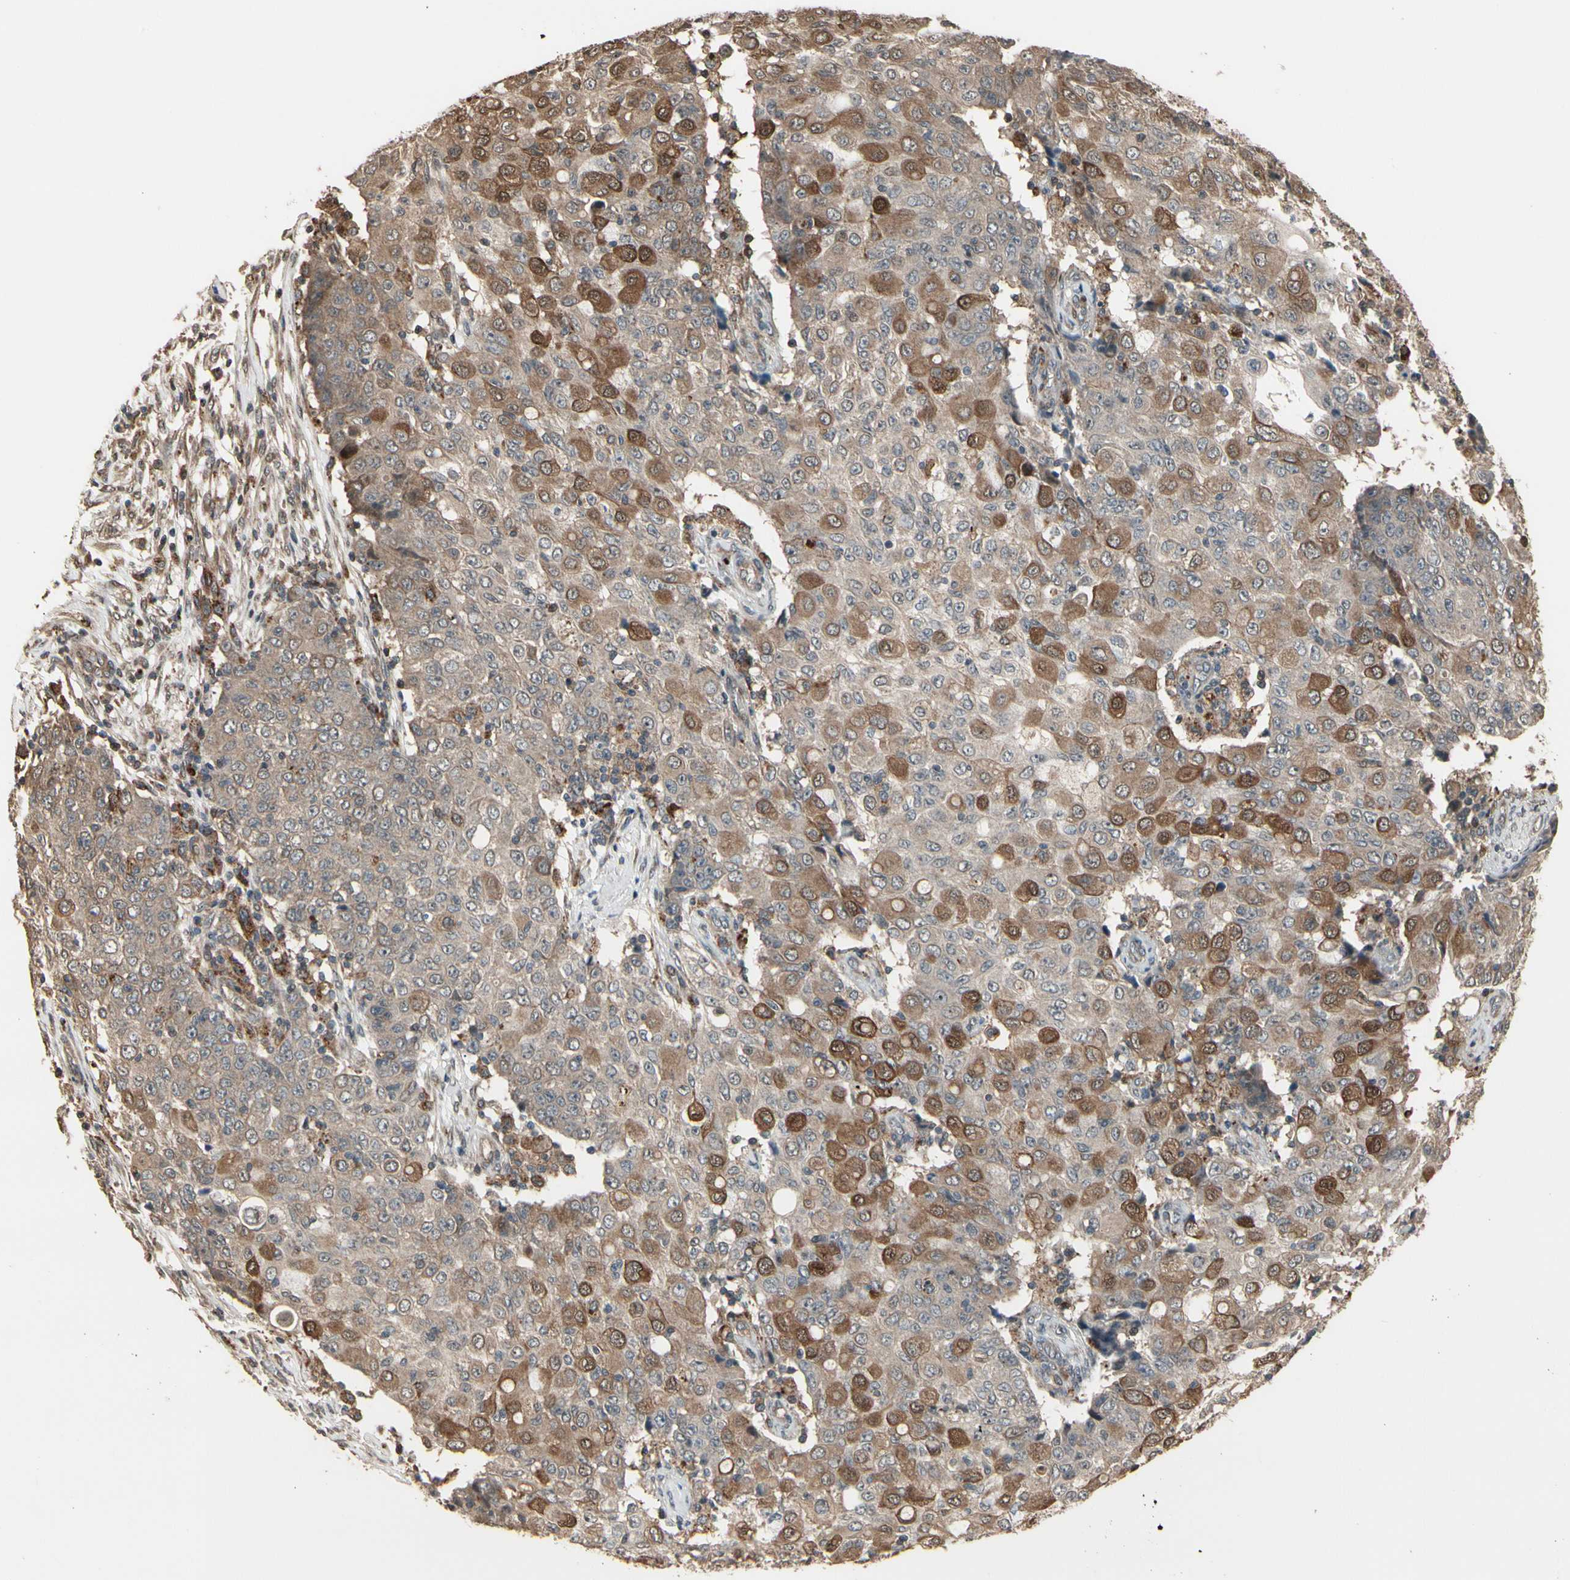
{"staining": {"intensity": "strong", "quantity": "<25%", "location": "cytoplasmic/membranous,nuclear"}, "tissue": "ovarian cancer", "cell_type": "Tumor cells", "image_type": "cancer", "snomed": [{"axis": "morphology", "description": "Carcinoma, endometroid"}, {"axis": "topography", "description": "Ovary"}], "caption": "Human ovarian cancer stained for a protein (brown) displays strong cytoplasmic/membranous and nuclear positive staining in about <25% of tumor cells.", "gene": "CSF1R", "patient": {"sex": "female", "age": 42}}